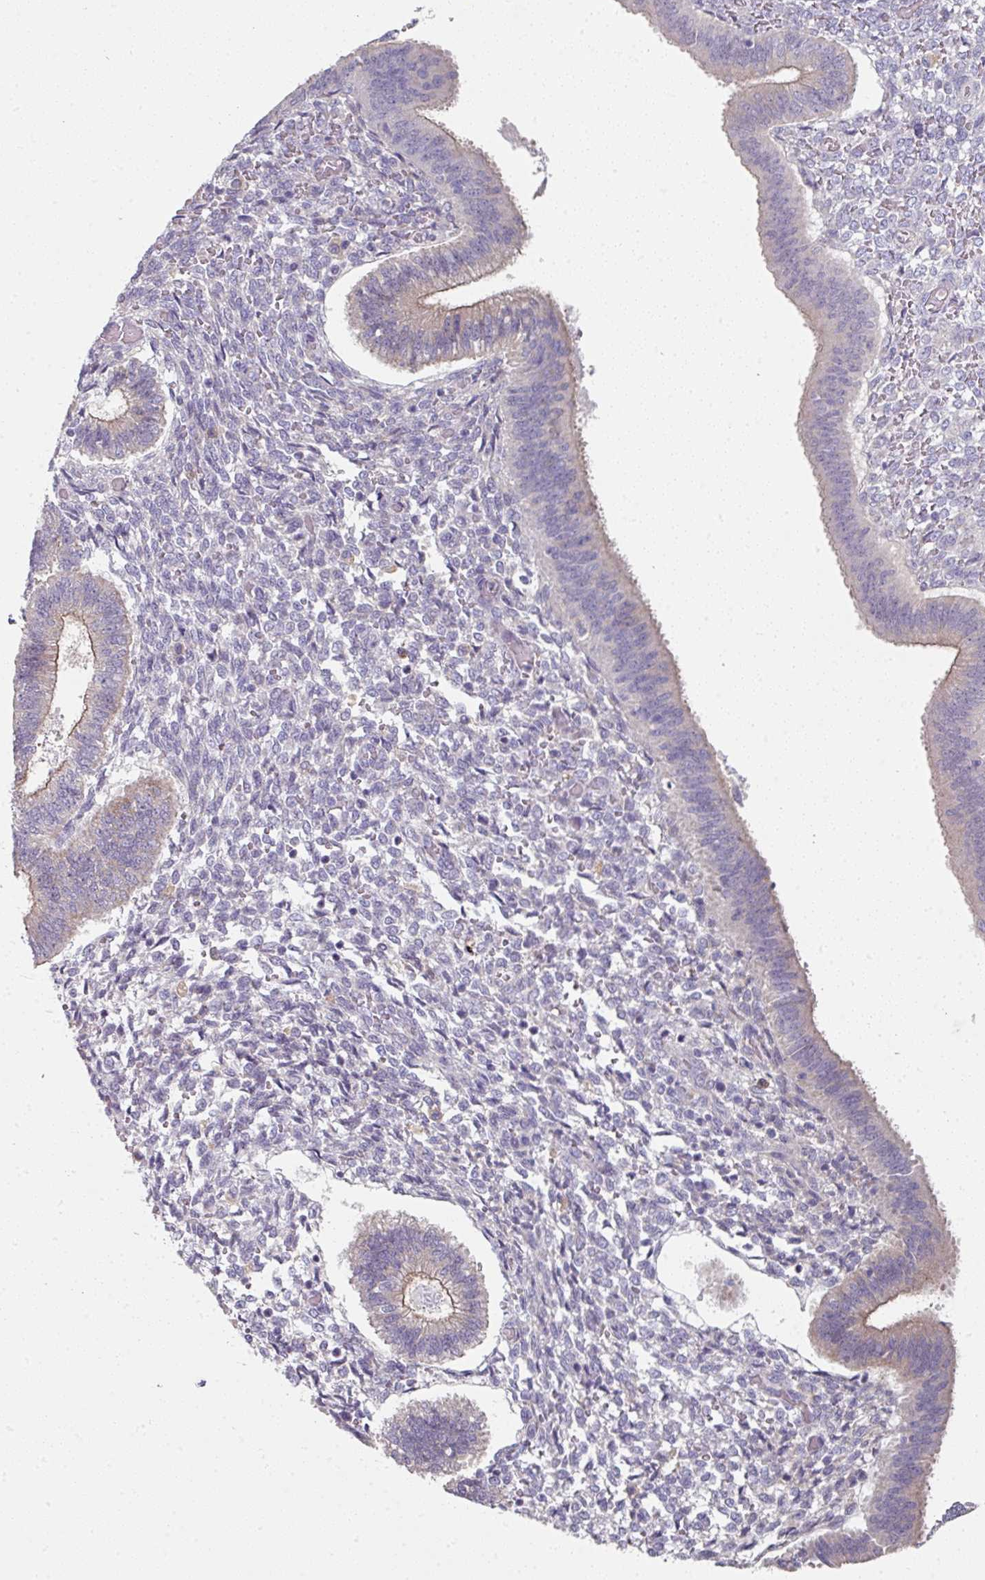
{"staining": {"intensity": "negative", "quantity": "none", "location": "none"}, "tissue": "endometrium", "cell_type": "Cells in endometrial stroma", "image_type": "normal", "snomed": [{"axis": "morphology", "description": "Normal tissue, NOS"}, {"axis": "topography", "description": "Endometrium"}], "caption": "Immunohistochemical staining of unremarkable endometrium exhibits no significant expression in cells in endometrial stroma.", "gene": "WSB2", "patient": {"sex": "female", "age": 25}}